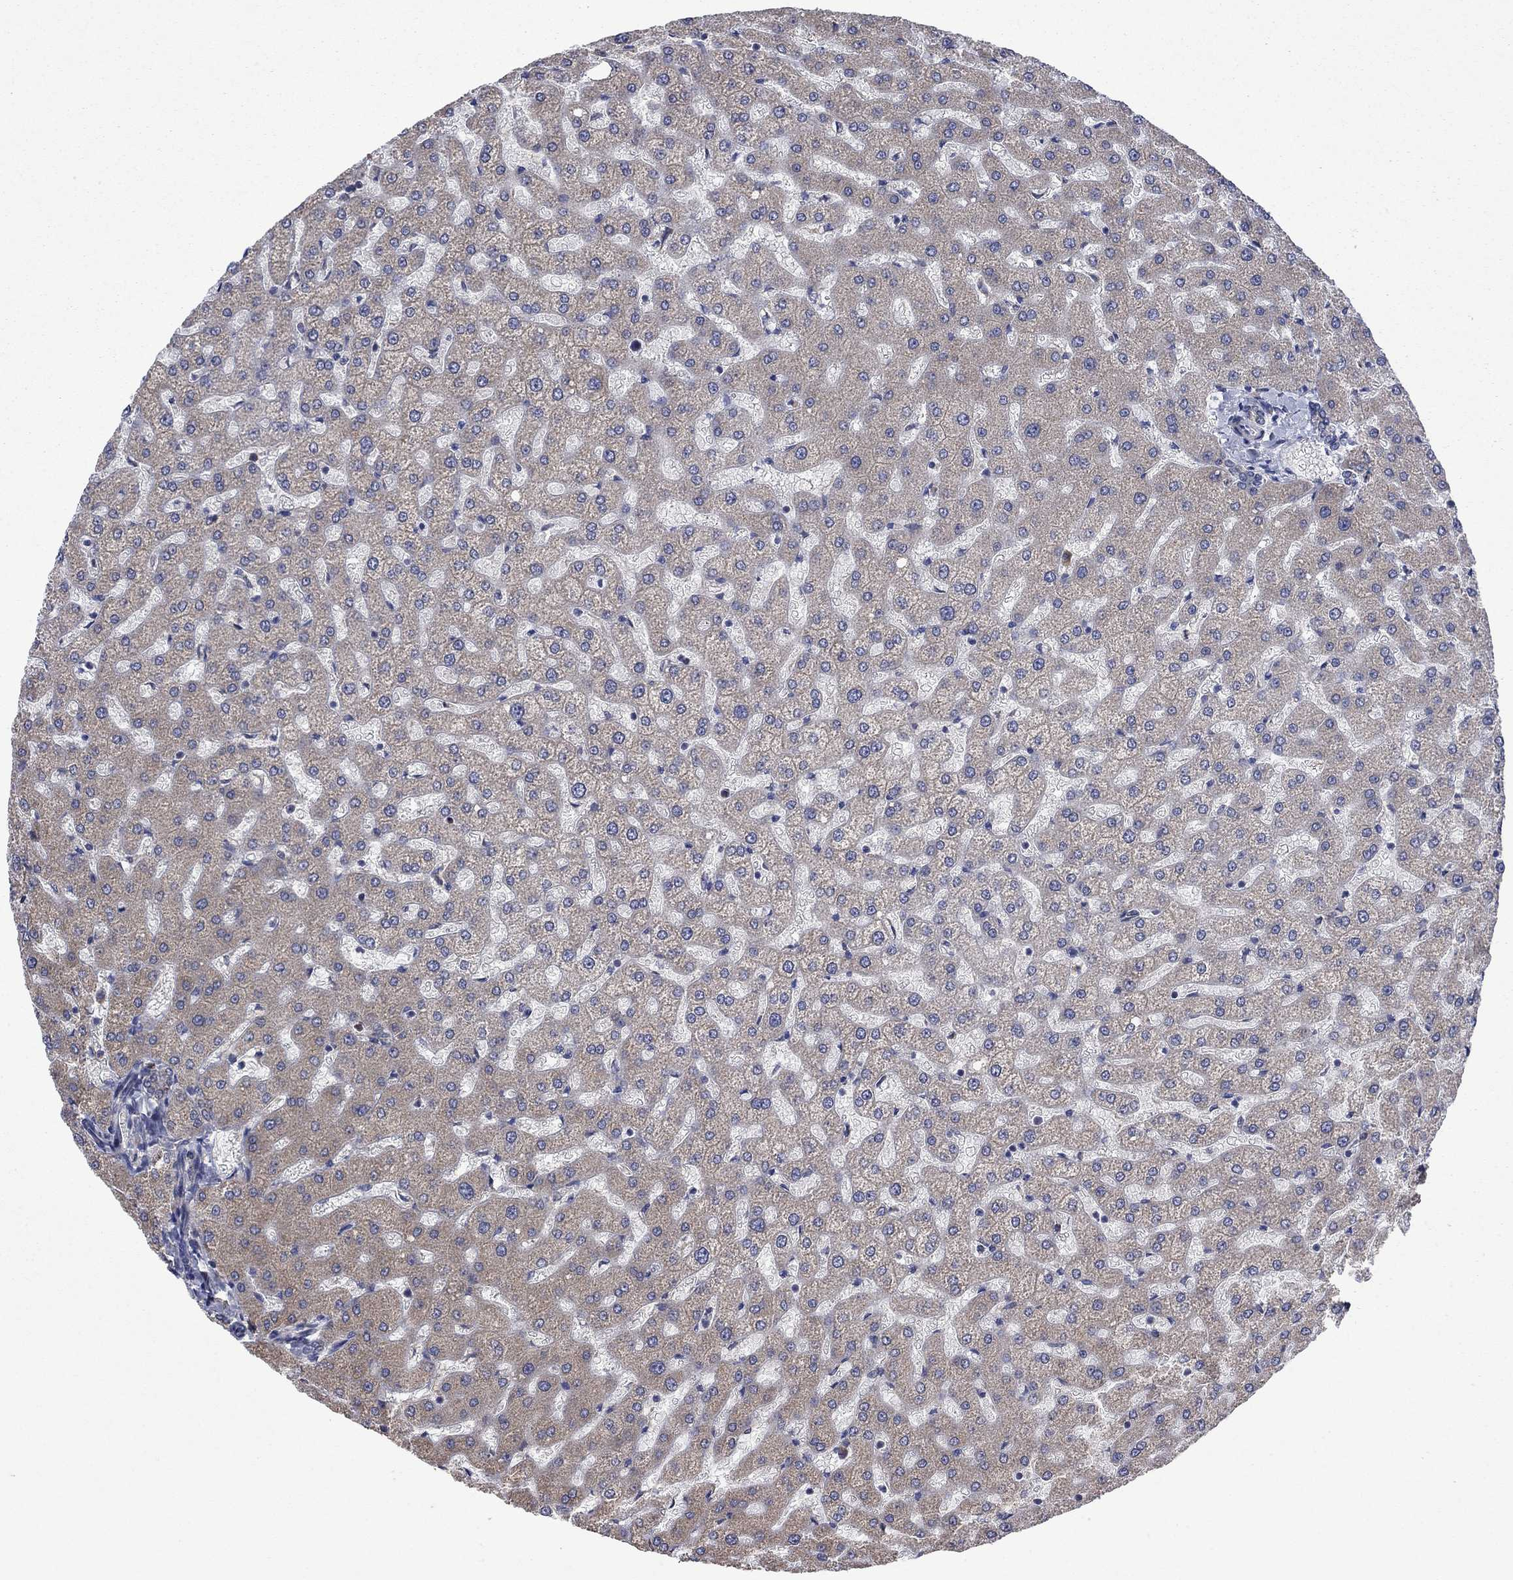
{"staining": {"intensity": "negative", "quantity": "none", "location": "none"}, "tissue": "liver", "cell_type": "Cholangiocytes", "image_type": "normal", "snomed": [{"axis": "morphology", "description": "Normal tissue, NOS"}, {"axis": "topography", "description": "Liver"}], "caption": "IHC histopathology image of normal human liver stained for a protein (brown), which displays no positivity in cholangiocytes. The staining is performed using DAB (3,3'-diaminobenzidine) brown chromogen with nuclei counter-stained in using hematoxylin.", "gene": "FURIN", "patient": {"sex": "female", "age": 50}}